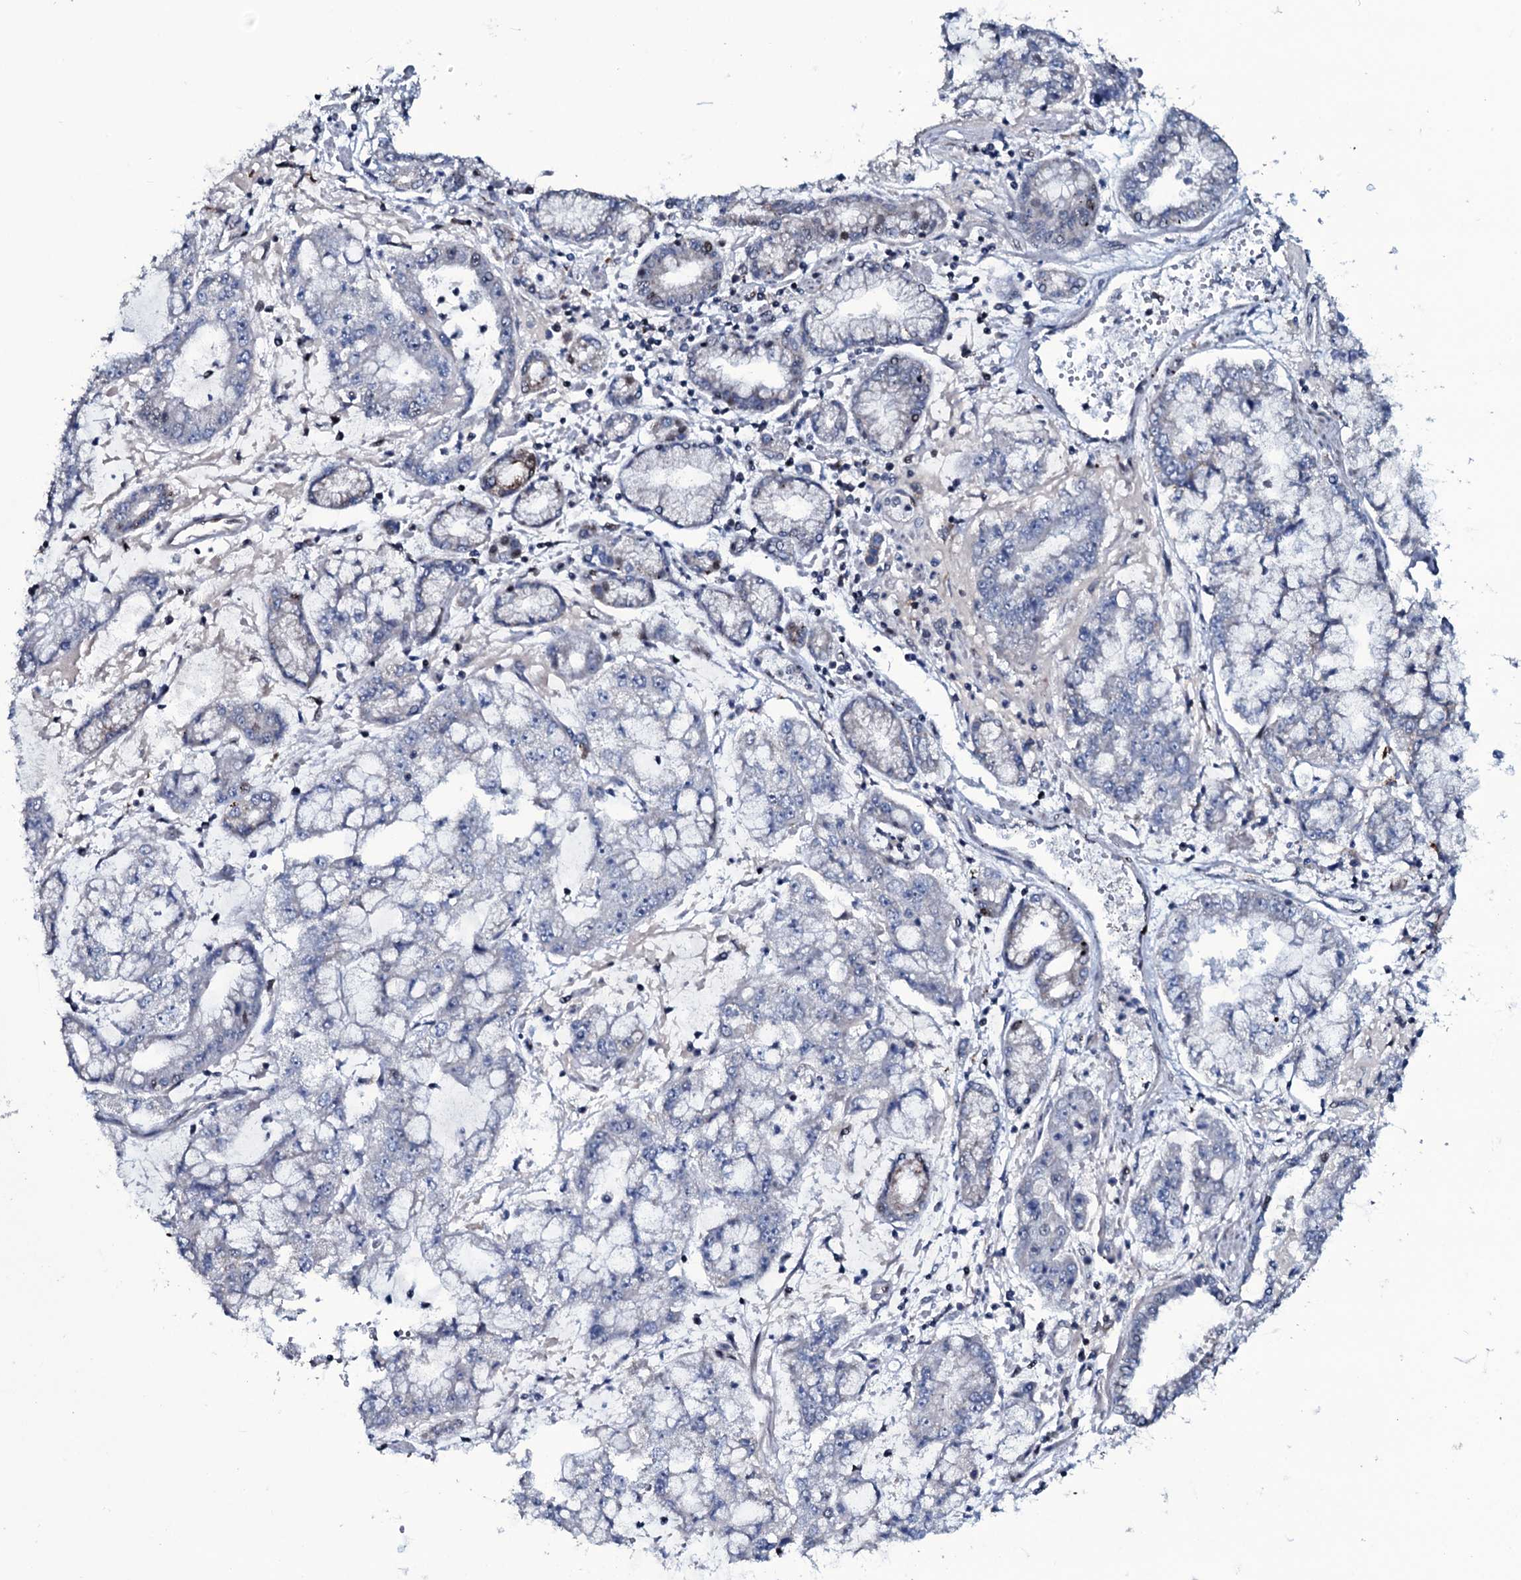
{"staining": {"intensity": "negative", "quantity": "none", "location": "none"}, "tissue": "stomach cancer", "cell_type": "Tumor cells", "image_type": "cancer", "snomed": [{"axis": "morphology", "description": "Adenocarcinoma, NOS"}, {"axis": "topography", "description": "Stomach"}], "caption": "Immunohistochemical staining of human stomach adenocarcinoma shows no significant positivity in tumor cells.", "gene": "ZMIZ2", "patient": {"sex": "male", "age": 76}}